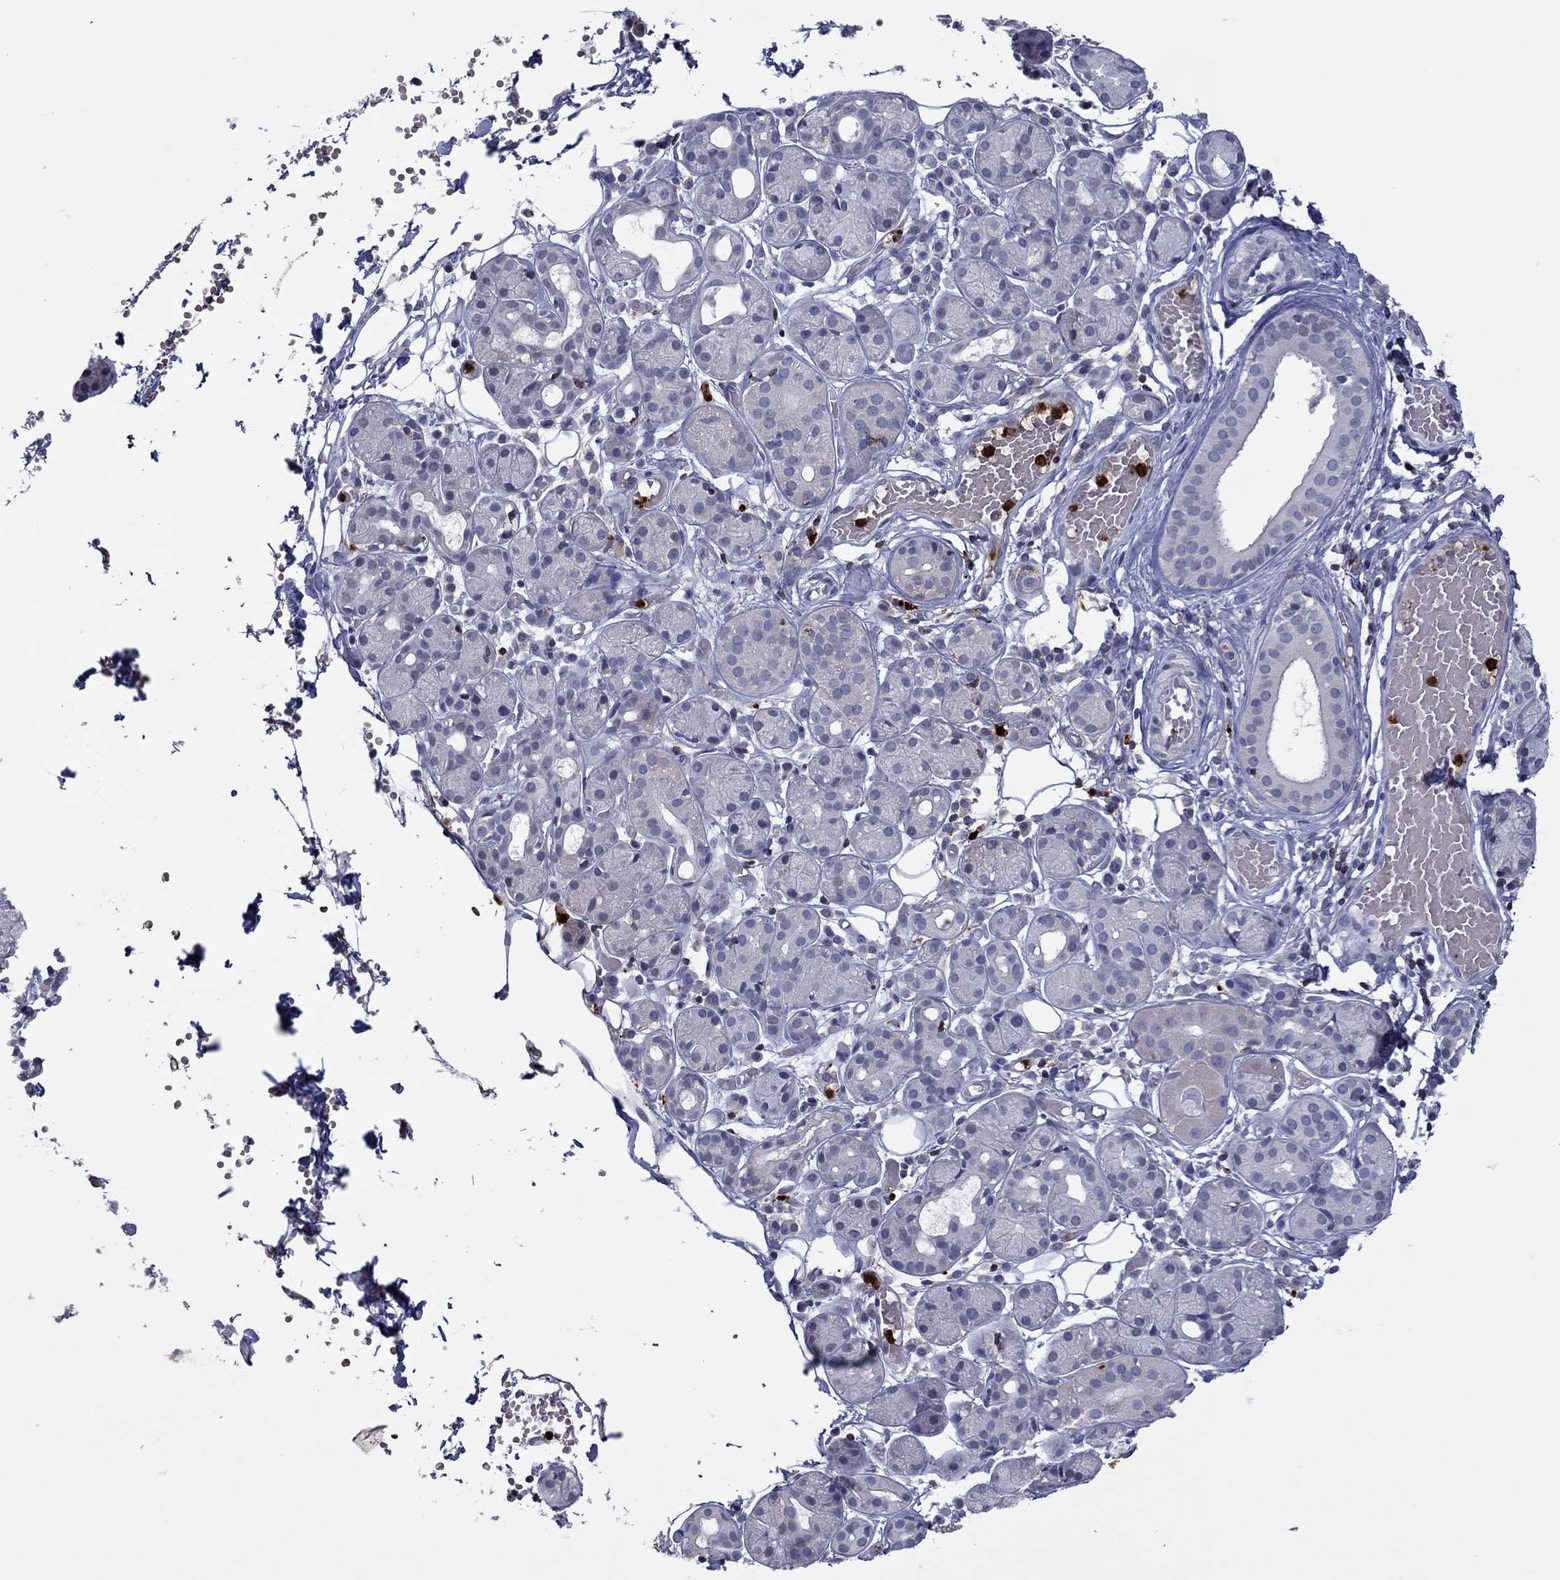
{"staining": {"intensity": "negative", "quantity": "none", "location": "none"}, "tissue": "salivary gland", "cell_type": "Glandular cells", "image_type": "normal", "snomed": [{"axis": "morphology", "description": "Normal tissue, NOS"}, {"axis": "topography", "description": "Salivary gland"}, {"axis": "topography", "description": "Peripheral nerve tissue"}], "caption": "Immunohistochemistry (IHC) micrograph of normal salivary gland: salivary gland stained with DAB shows no significant protein positivity in glandular cells.", "gene": "CCL5", "patient": {"sex": "male", "age": 71}}